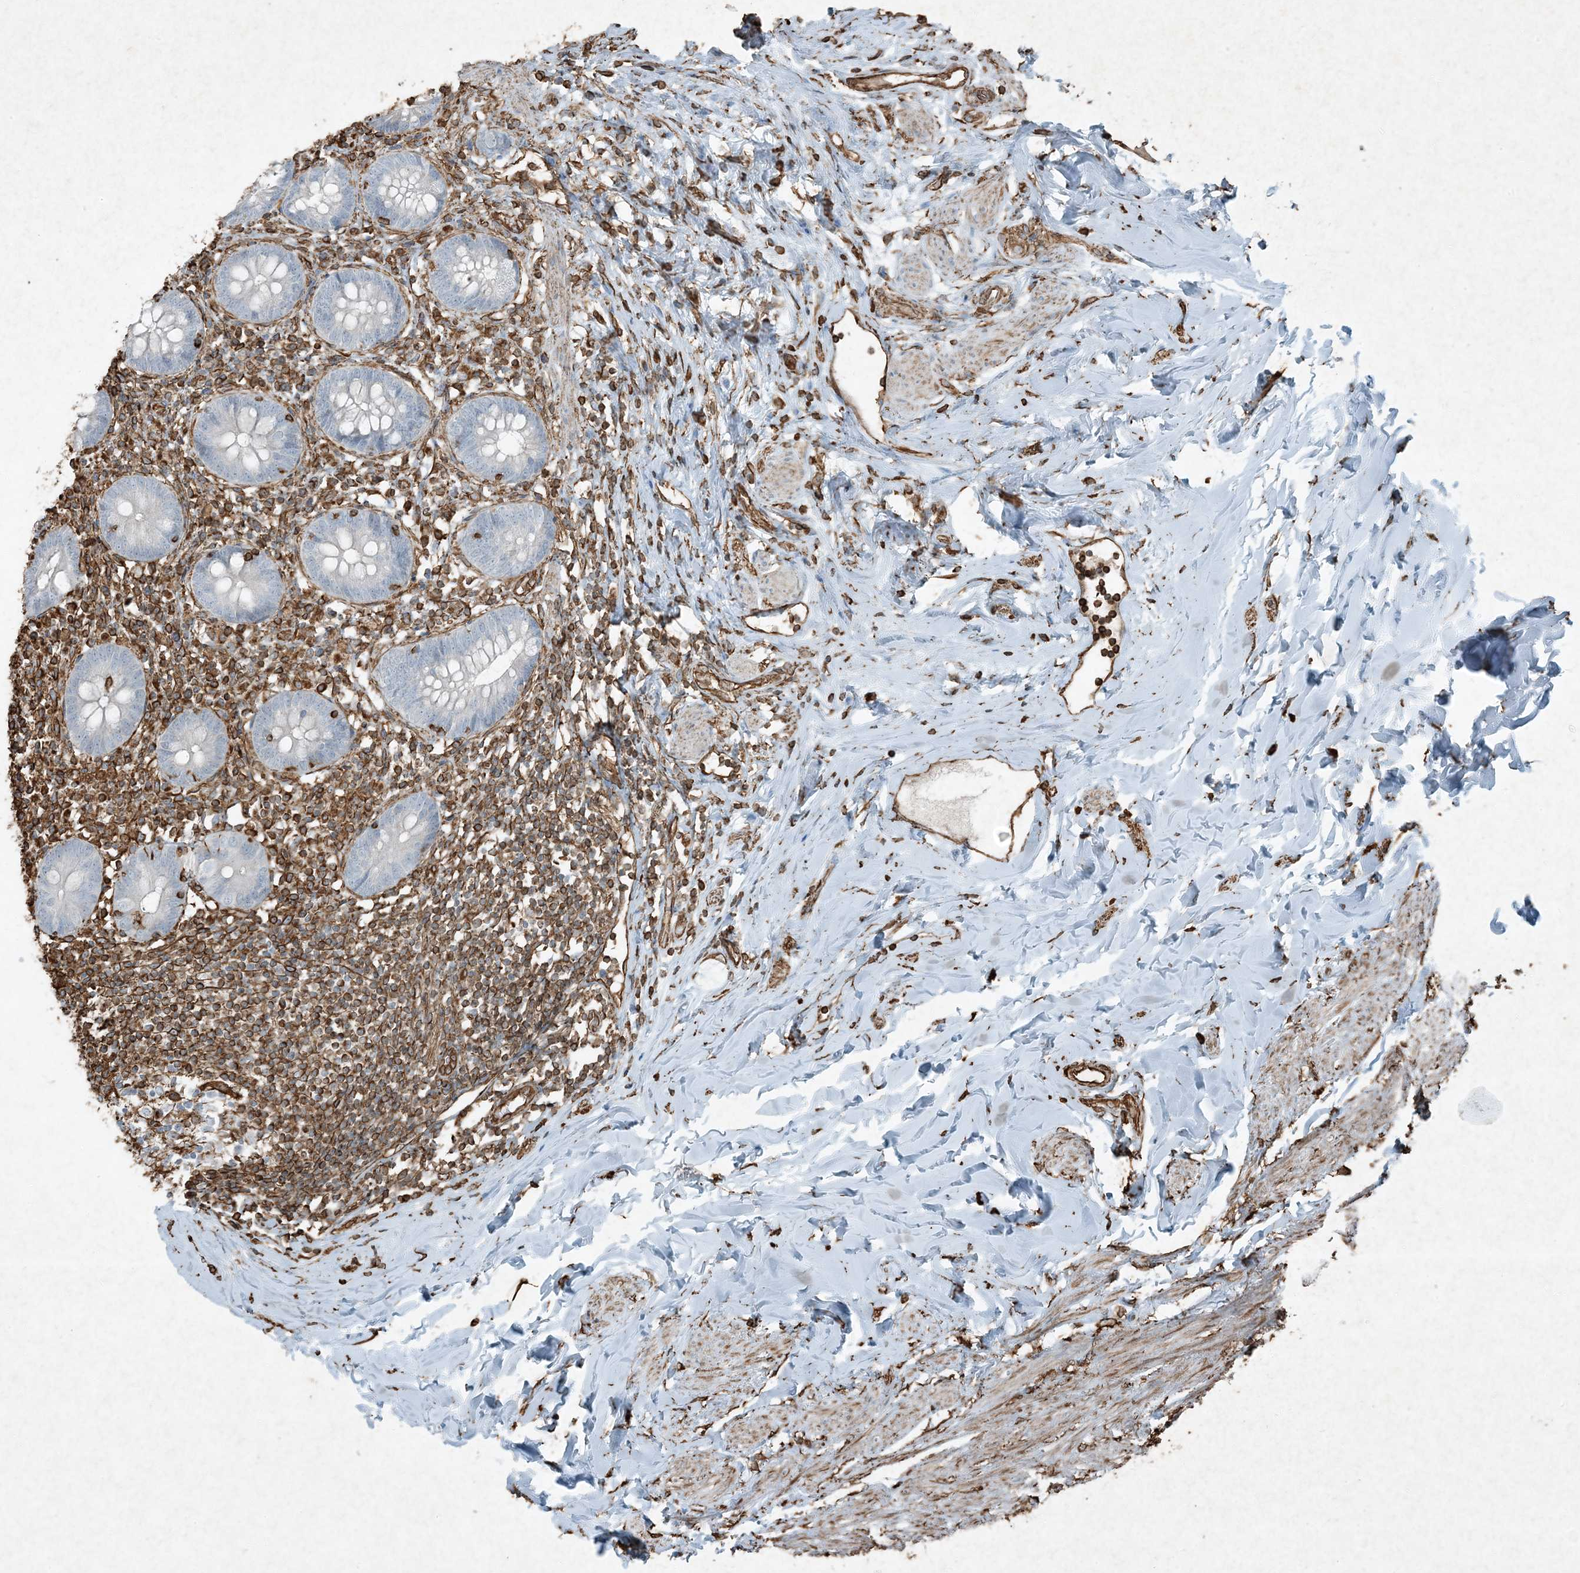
{"staining": {"intensity": "negative", "quantity": "none", "location": "none"}, "tissue": "appendix", "cell_type": "Glandular cells", "image_type": "normal", "snomed": [{"axis": "morphology", "description": "Normal tissue, NOS"}, {"axis": "topography", "description": "Appendix"}], "caption": "A photomicrograph of human appendix is negative for staining in glandular cells.", "gene": "RYK", "patient": {"sex": "female", "age": 62}}